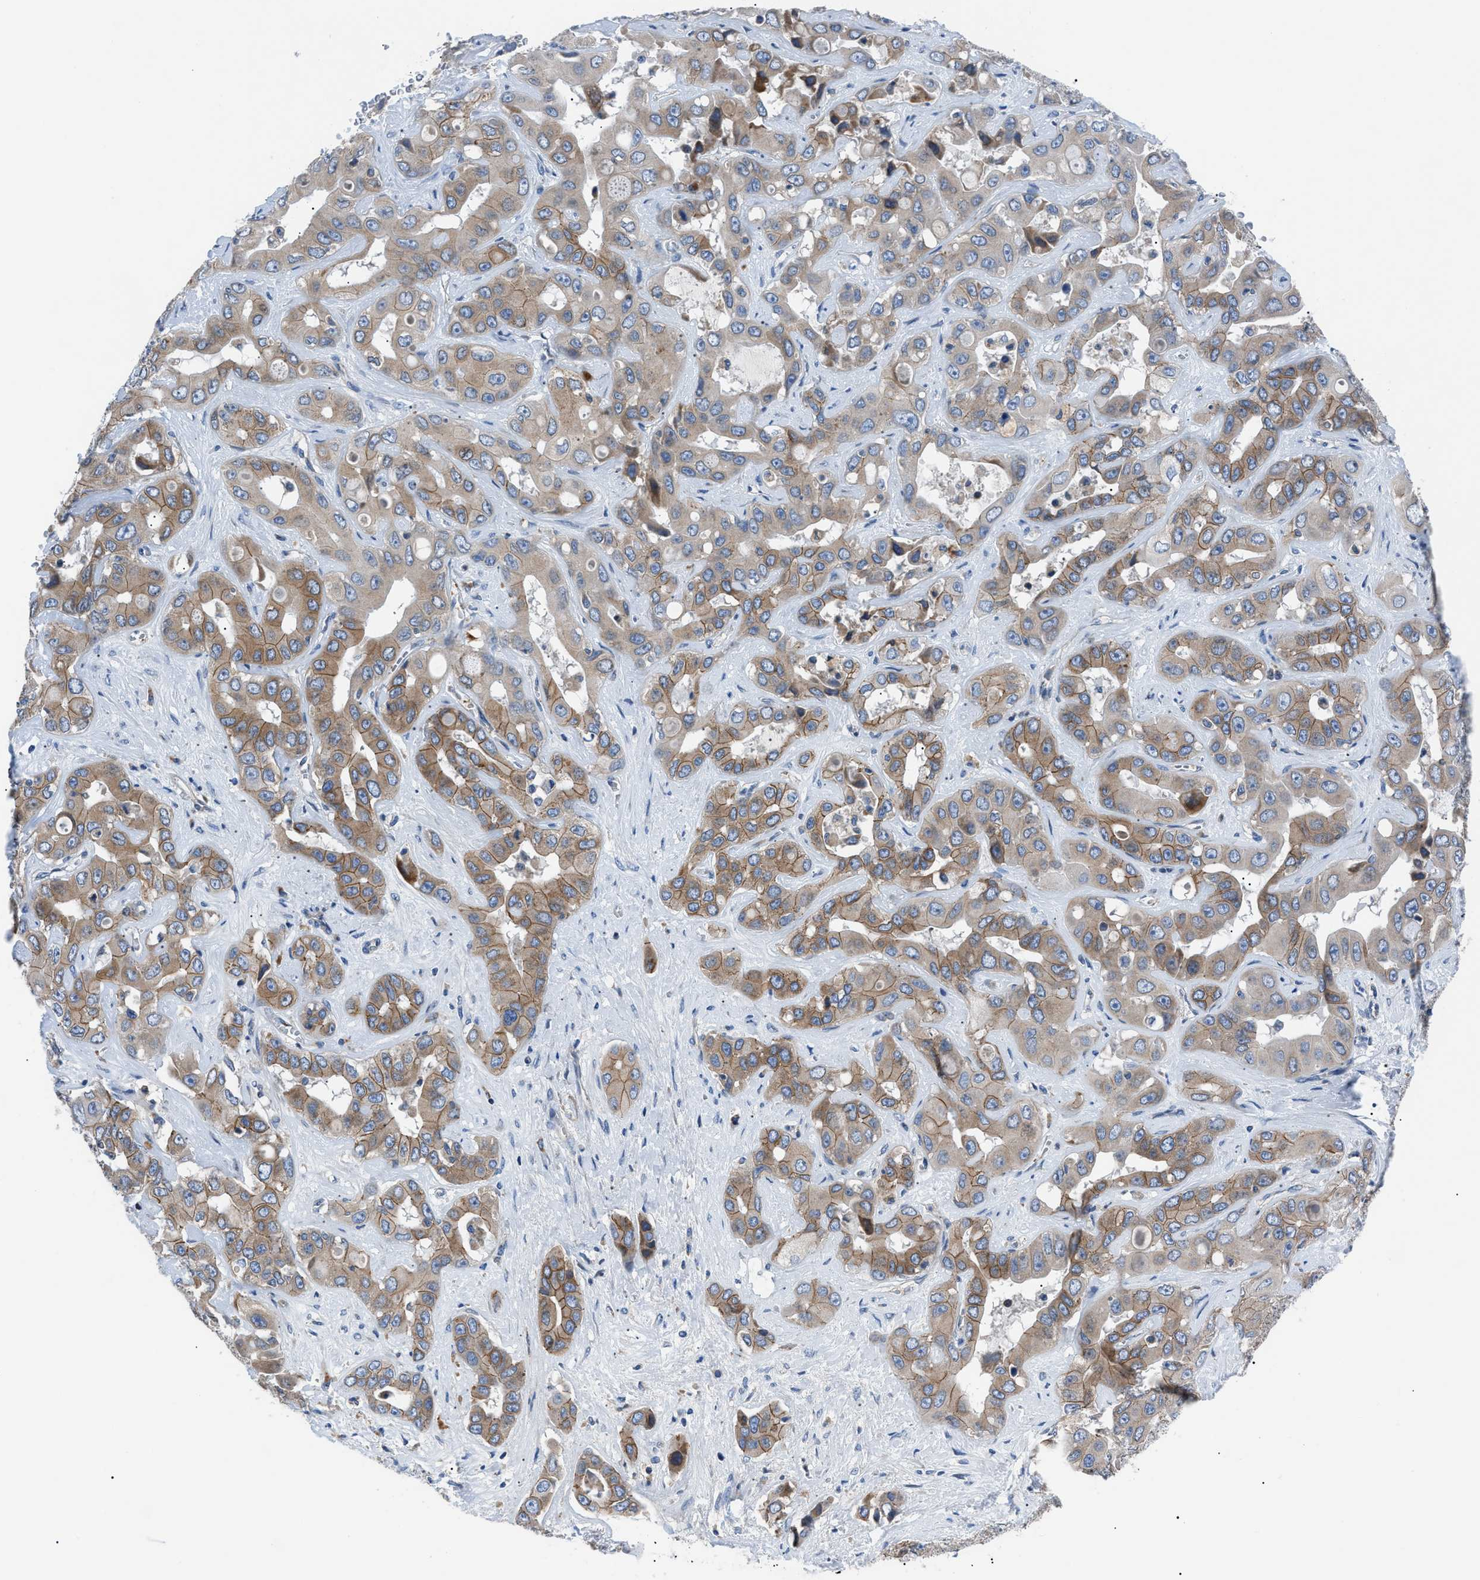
{"staining": {"intensity": "moderate", "quantity": ">75%", "location": "cytoplasmic/membranous"}, "tissue": "liver cancer", "cell_type": "Tumor cells", "image_type": "cancer", "snomed": [{"axis": "morphology", "description": "Cholangiocarcinoma"}, {"axis": "topography", "description": "Liver"}], "caption": "Liver cancer stained with a protein marker shows moderate staining in tumor cells.", "gene": "ZDHHC24", "patient": {"sex": "female", "age": 52}}